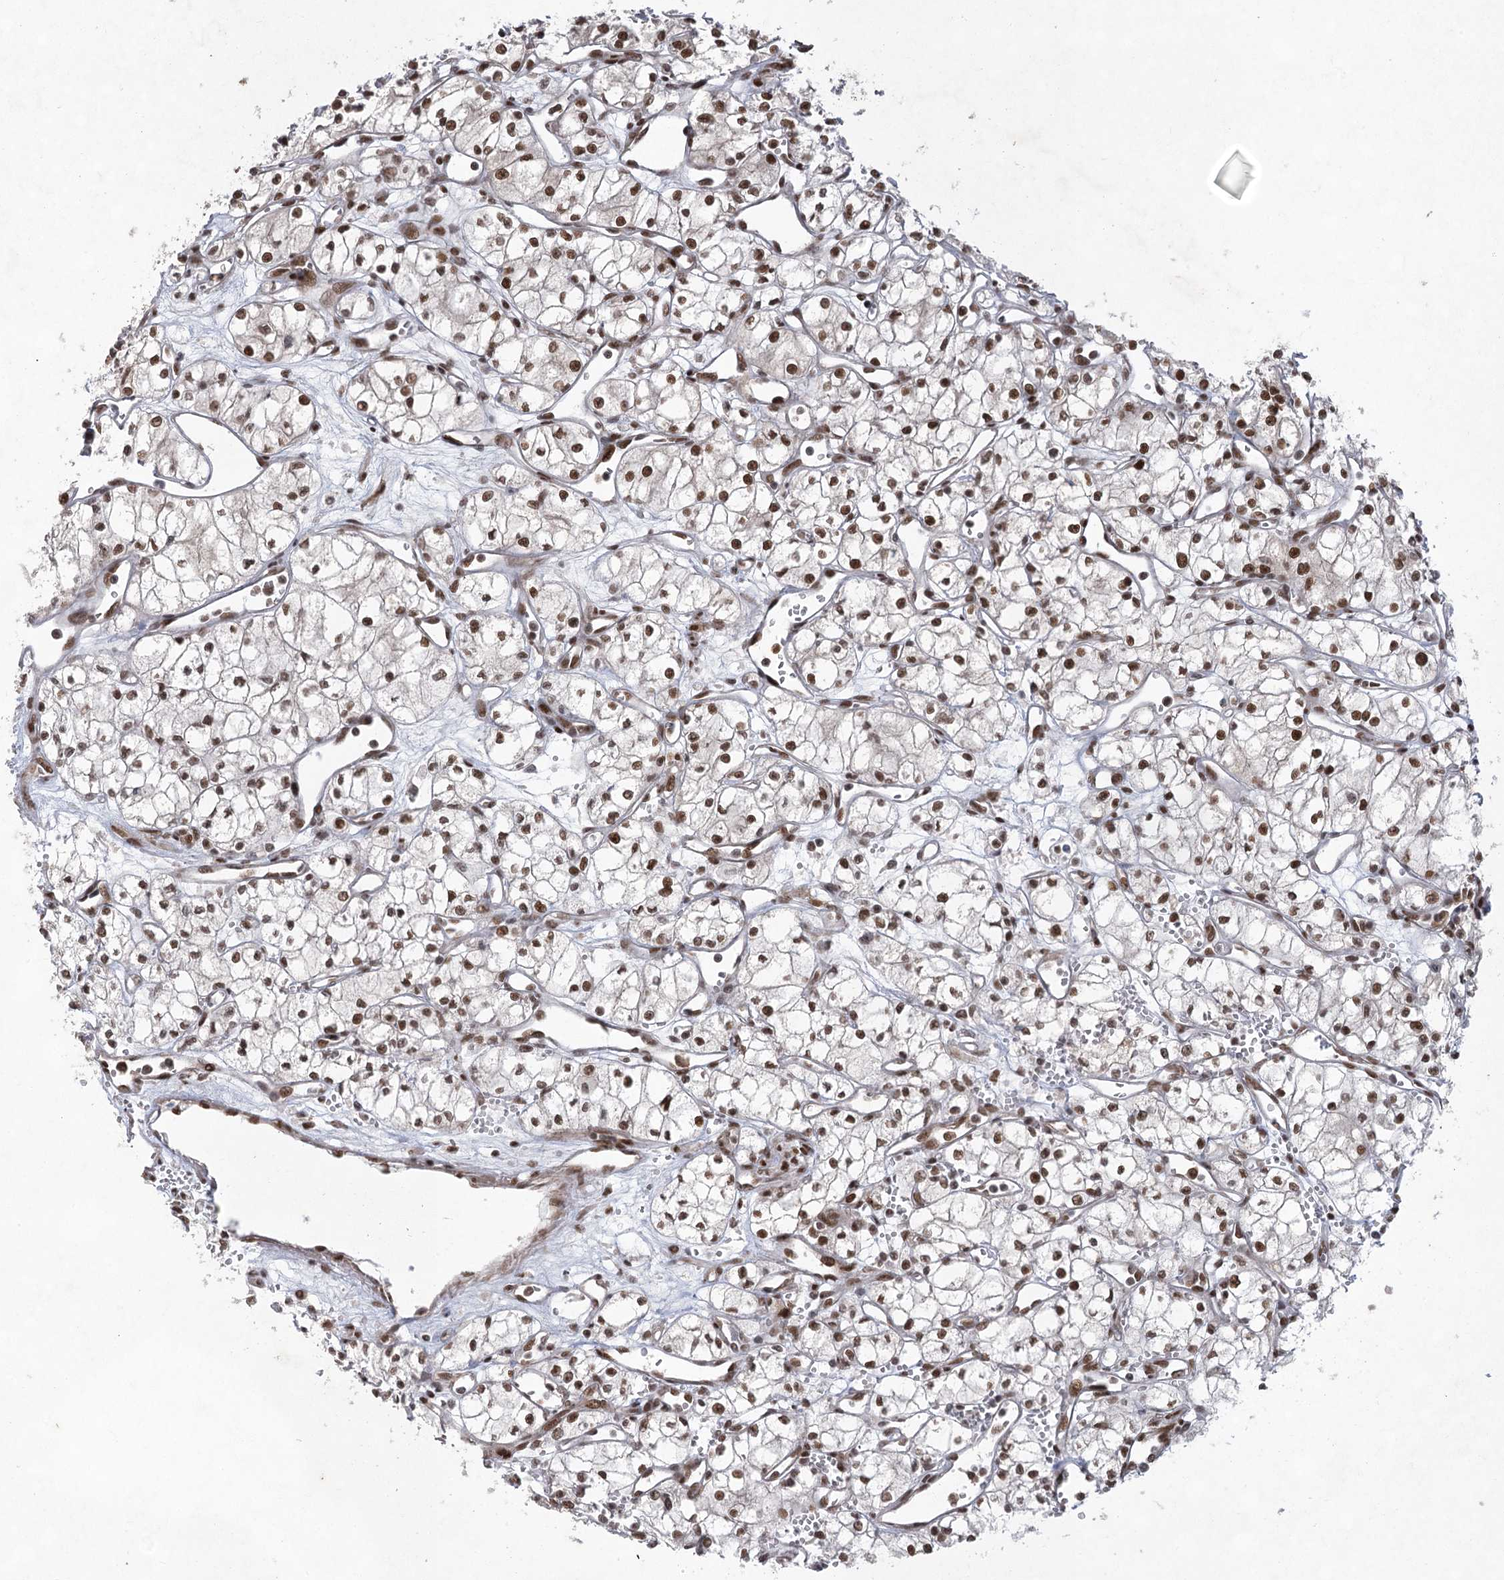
{"staining": {"intensity": "moderate", "quantity": ">75%", "location": "nuclear"}, "tissue": "renal cancer", "cell_type": "Tumor cells", "image_type": "cancer", "snomed": [{"axis": "morphology", "description": "Adenocarcinoma, NOS"}, {"axis": "topography", "description": "Kidney"}], "caption": "Immunohistochemical staining of renal adenocarcinoma exhibits moderate nuclear protein expression in about >75% of tumor cells.", "gene": "ZCCHC8", "patient": {"sex": "male", "age": 59}}